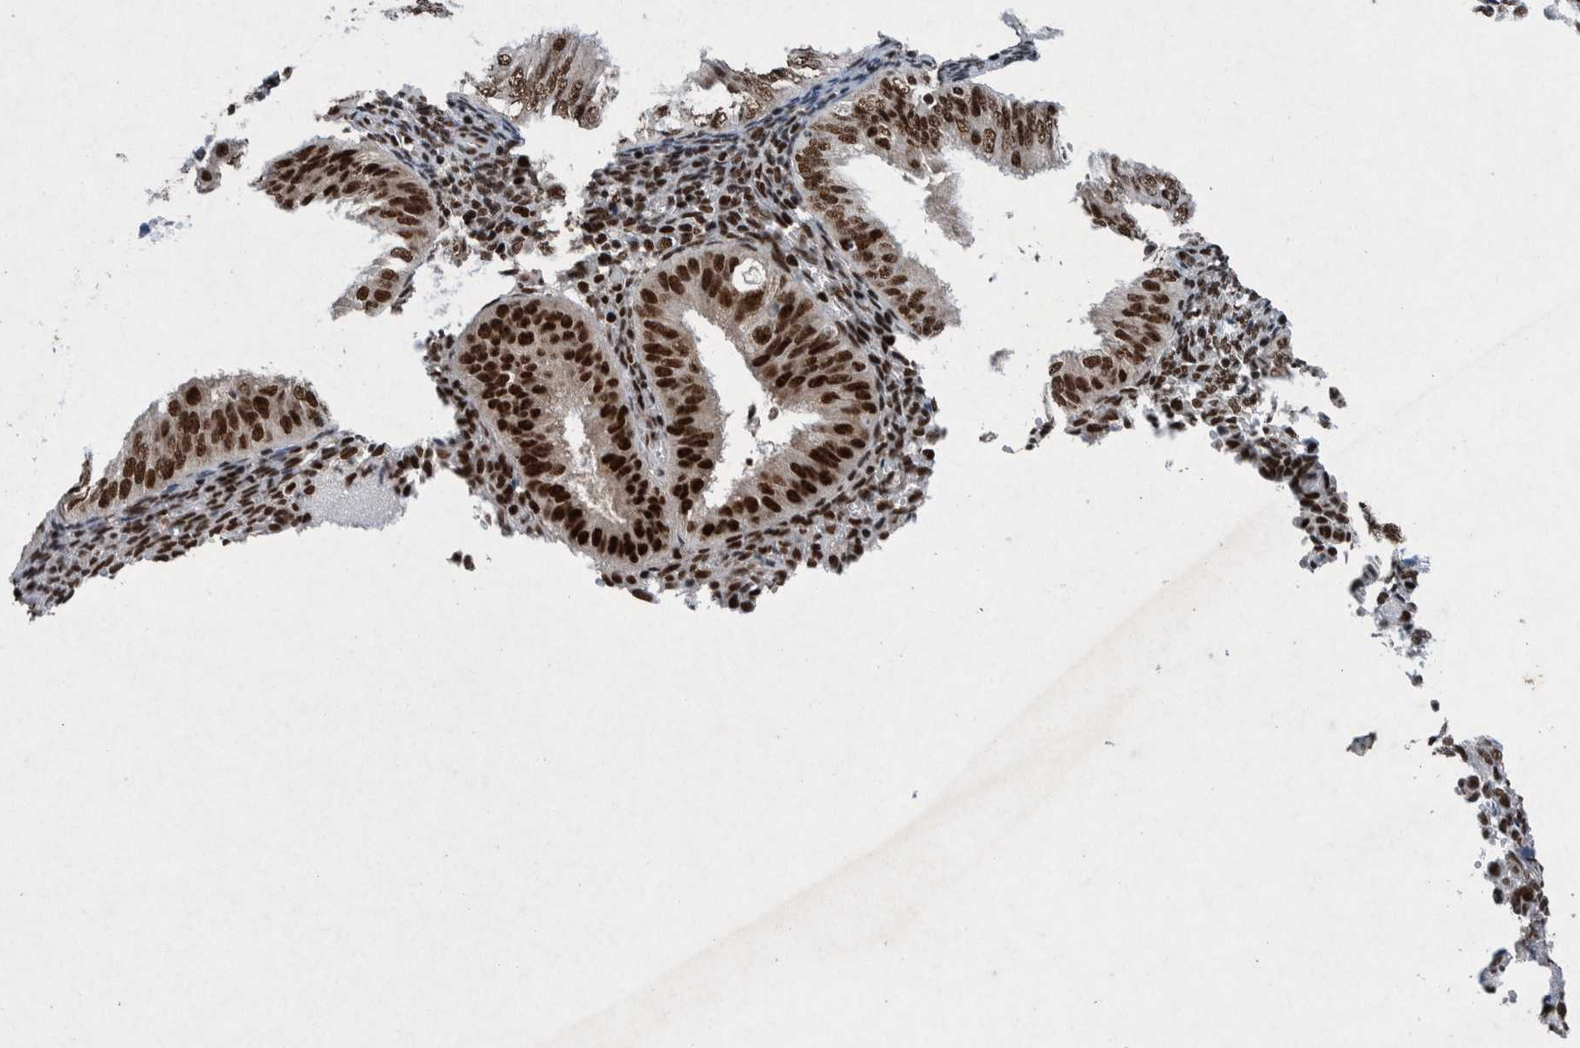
{"staining": {"intensity": "strong", "quantity": ">75%", "location": "nuclear"}, "tissue": "endometrial cancer", "cell_type": "Tumor cells", "image_type": "cancer", "snomed": [{"axis": "morphology", "description": "Normal tissue, NOS"}, {"axis": "morphology", "description": "Adenocarcinoma, NOS"}, {"axis": "topography", "description": "Endometrium"}], "caption": "Endometrial cancer (adenocarcinoma) tissue shows strong nuclear positivity in approximately >75% of tumor cells", "gene": "TAF10", "patient": {"sex": "female", "age": 53}}